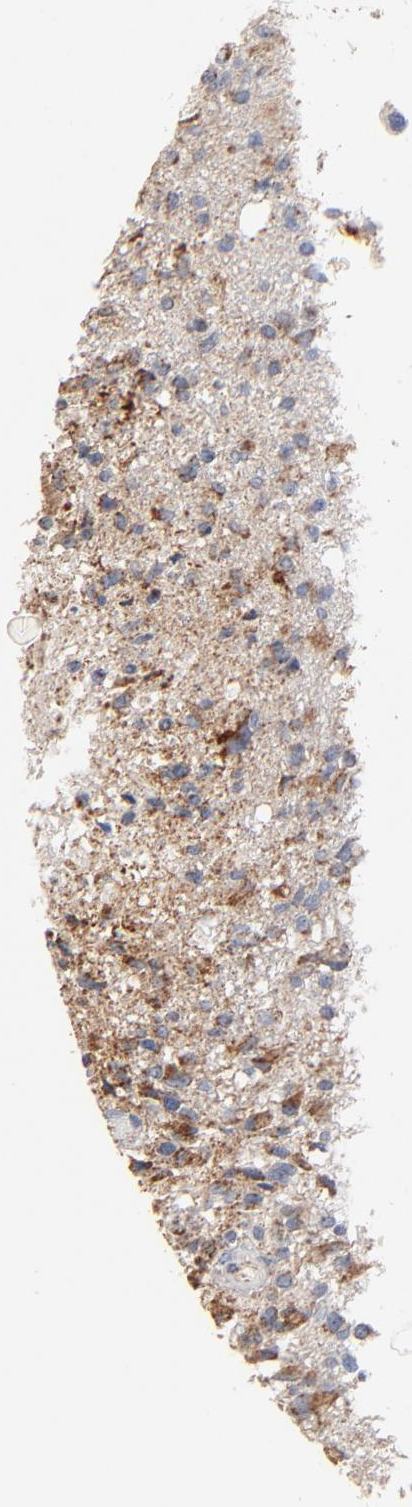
{"staining": {"intensity": "moderate", "quantity": "25%-75%", "location": "cytoplasmic/membranous"}, "tissue": "glioma", "cell_type": "Tumor cells", "image_type": "cancer", "snomed": [{"axis": "morphology", "description": "Glioma, malignant, High grade"}, {"axis": "topography", "description": "Cerebral cortex"}], "caption": "High-magnification brightfield microscopy of malignant glioma (high-grade) stained with DAB (brown) and counterstained with hematoxylin (blue). tumor cells exhibit moderate cytoplasmic/membranous positivity is appreciated in approximately25%-75% of cells. The protein of interest is shown in brown color, while the nuclei are stained blue.", "gene": "UQCRC1", "patient": {"sex": "male", "age": 76}}